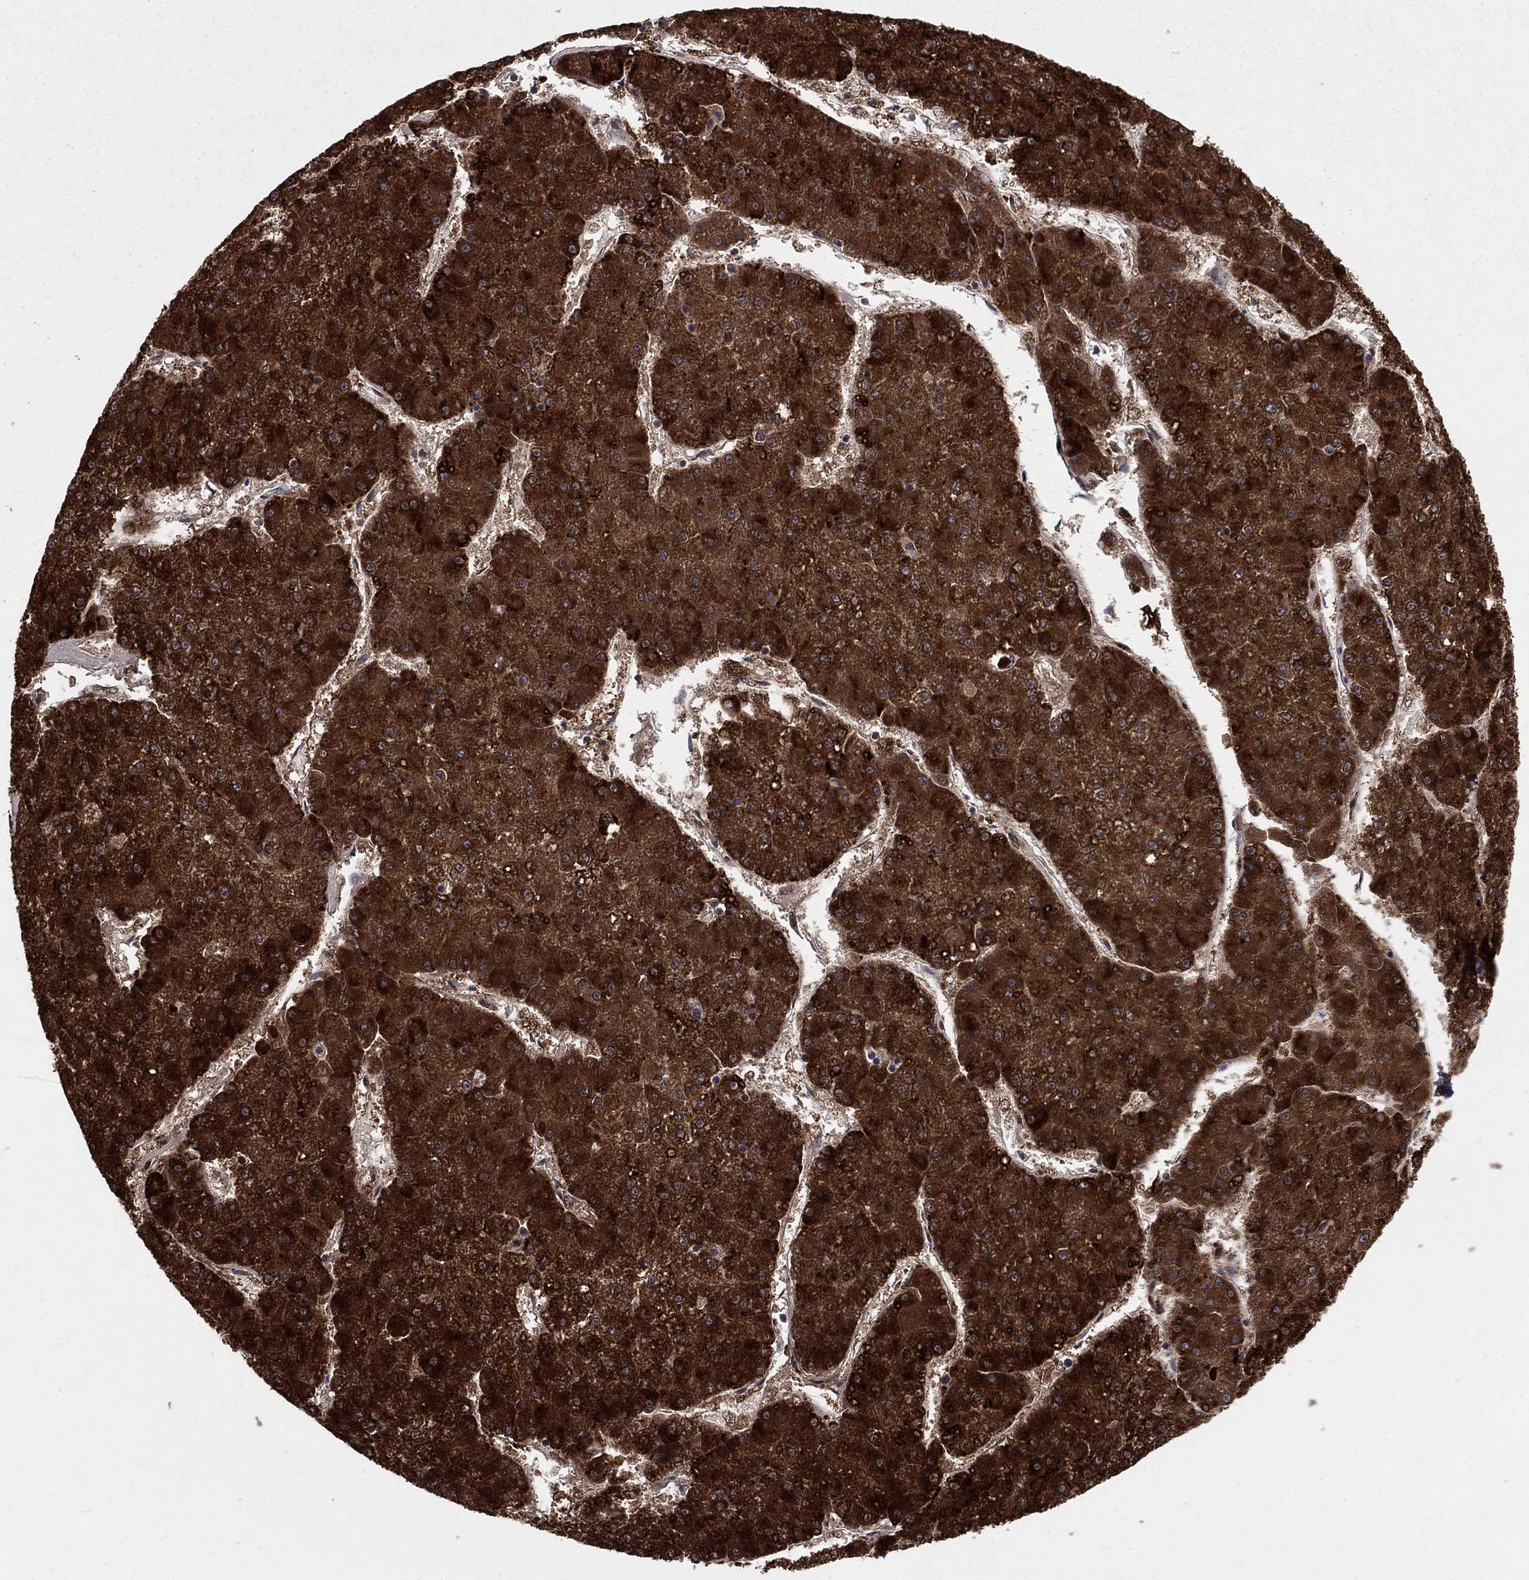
{"staining": {"intensity": "strong", "quantity": ">75%", "location": "cytoplasmic/membranous"}, "tissue": "liver cancer", "cell_type": "Tumor cells", "image_type": "cancer", "snomed": [{"axis": "morphology", "description": "Carcinoma, Hepatocellular, NOS"}, {"axis": "topography", "description": "Liver"}], "caption": "A high-resolution micrograph shows immunohistochemistry (IHC) staining of liver cancer, which displays strong cytoplasmic/membranous positivity in approximately >75% of tumor cells.", "gene": "DHRS1", "patient": {"sex": "male", "age": 73}}